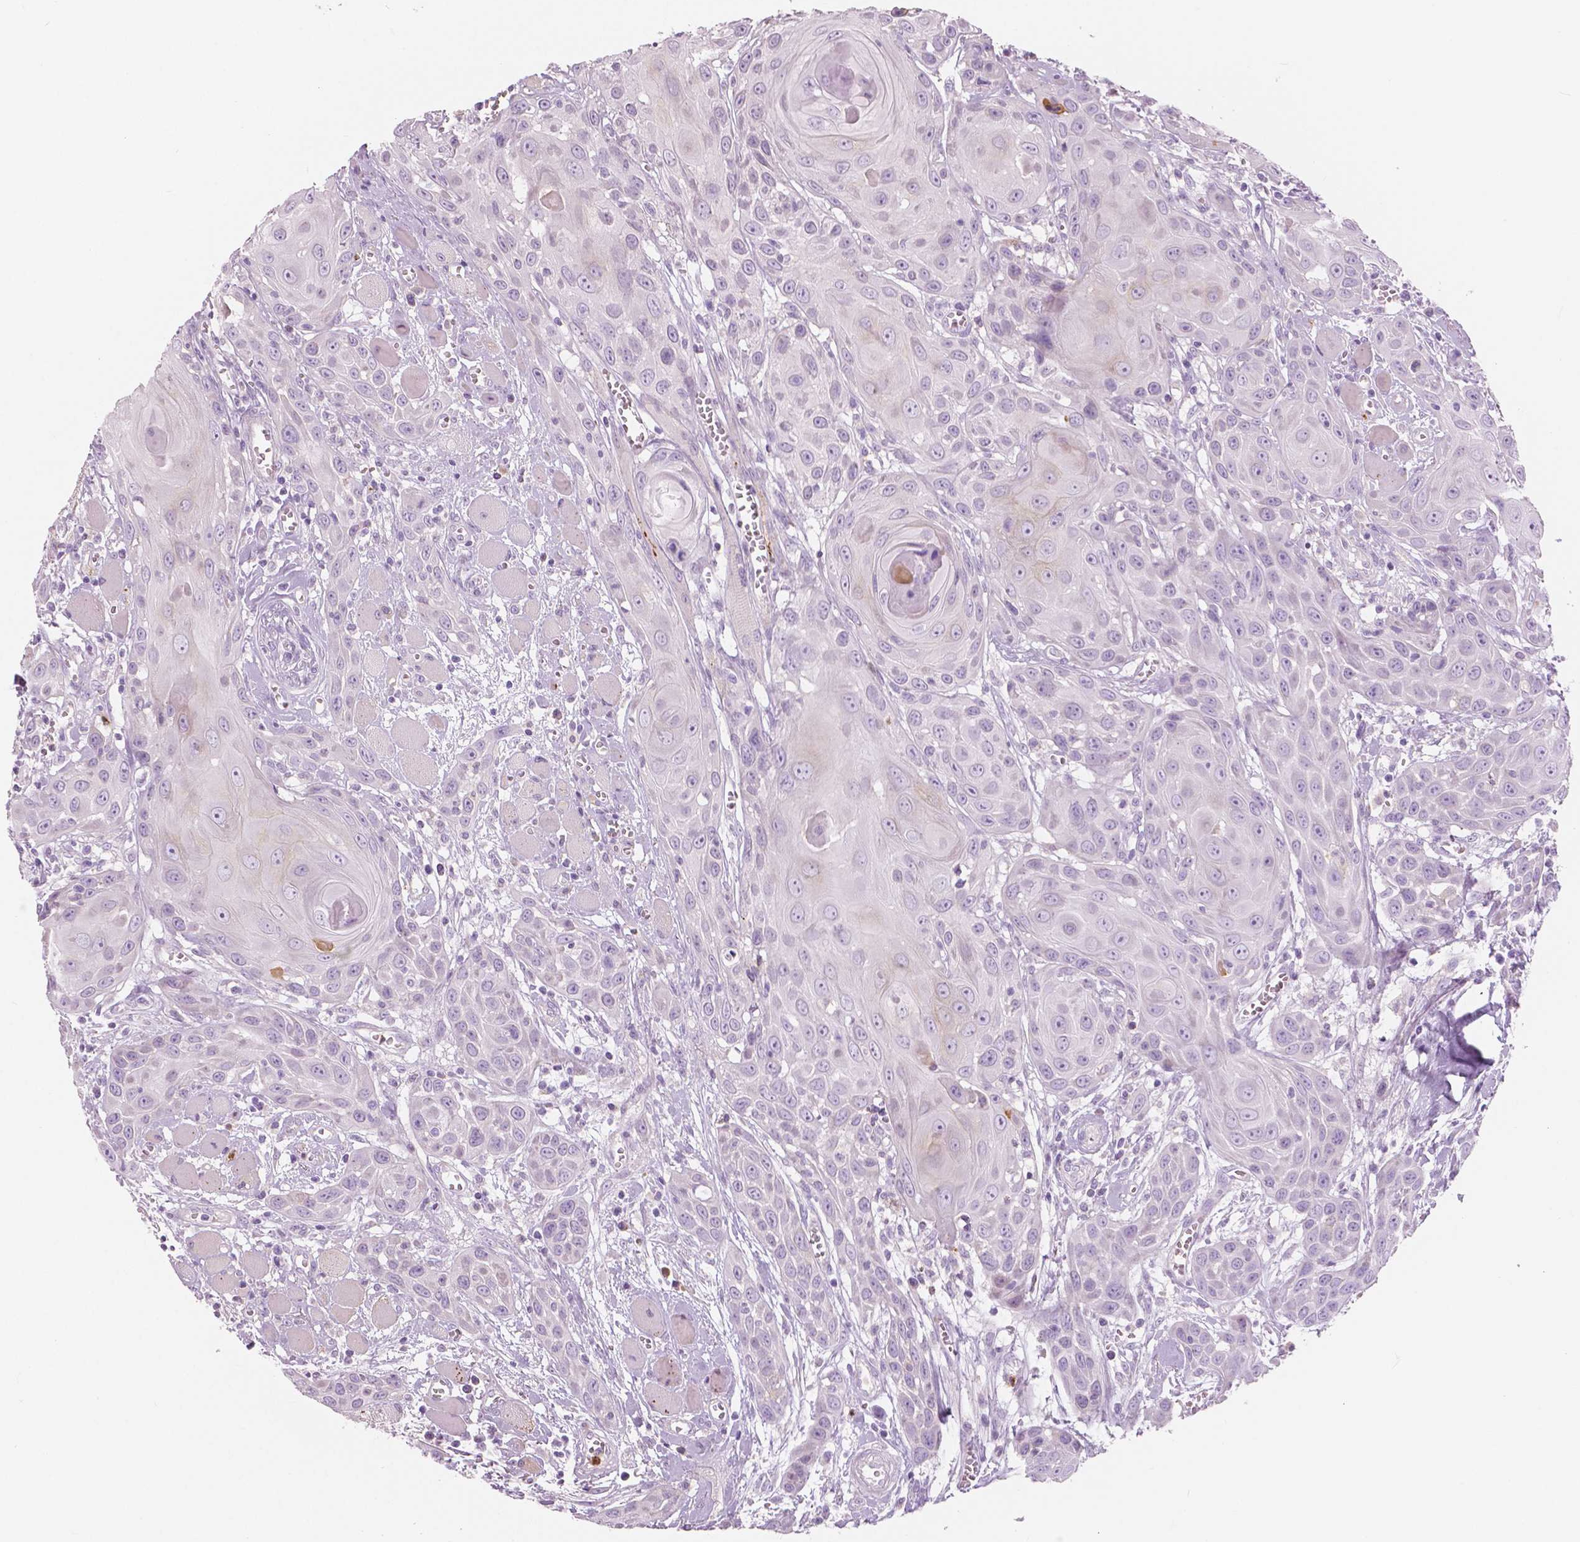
{"staining": {"intensity": "negative", "quantity": "none", "location": "none"}, "tissue": "head and neck cancer", "cell_type": "Tumor cells", "image_type": "cancer", "snomed": [{"axis": "morphology", "description": "Squamous cell carcinoma, NOS"}, {"axis": "topography", "description": "Head-Neck"}], "caption": "IHC of squamous cell carcinoma (head and neck) displays no expression in tumor cells.", "gene": "CXCR2", "patient": {"sex": "female", "age": 80}}